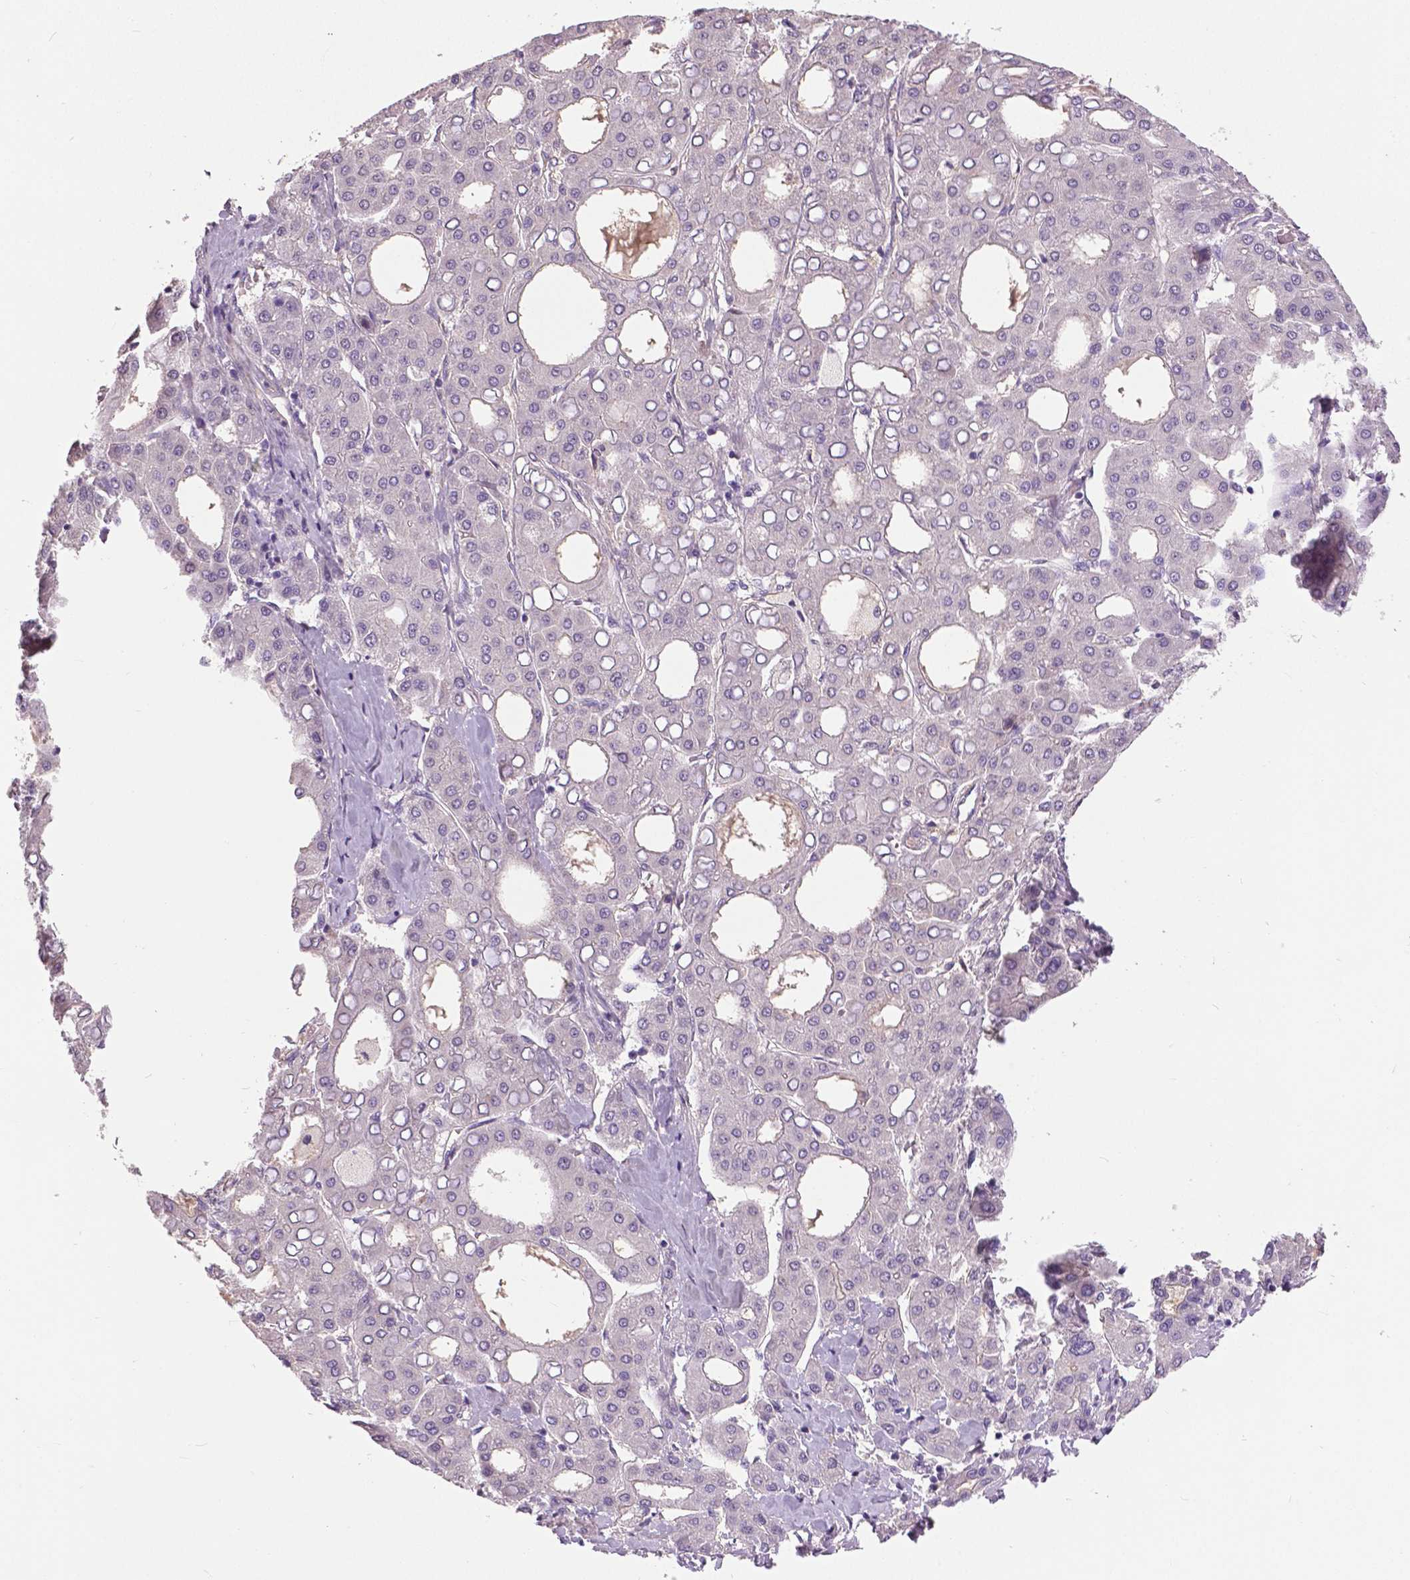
{"staining": {"intensity": "negative", "quantity": "none", "location": "none"}, "tissue": "liver cancer", "cell_type": "Tumor cells", "image_type": "cancer", "snomed": [{"axis": "morphology", "description": "Carcinoma, Hepatocellular, NOS"}, {"axis": "topography", "description": "Liver"}], "caption": "Hepatocellular carcinoma (liver) was stained to show a protein in brown. There is no significant staining in tumor cells.", "gene": "FOXA1", "patient": {"sex": "male", "age": 65}}